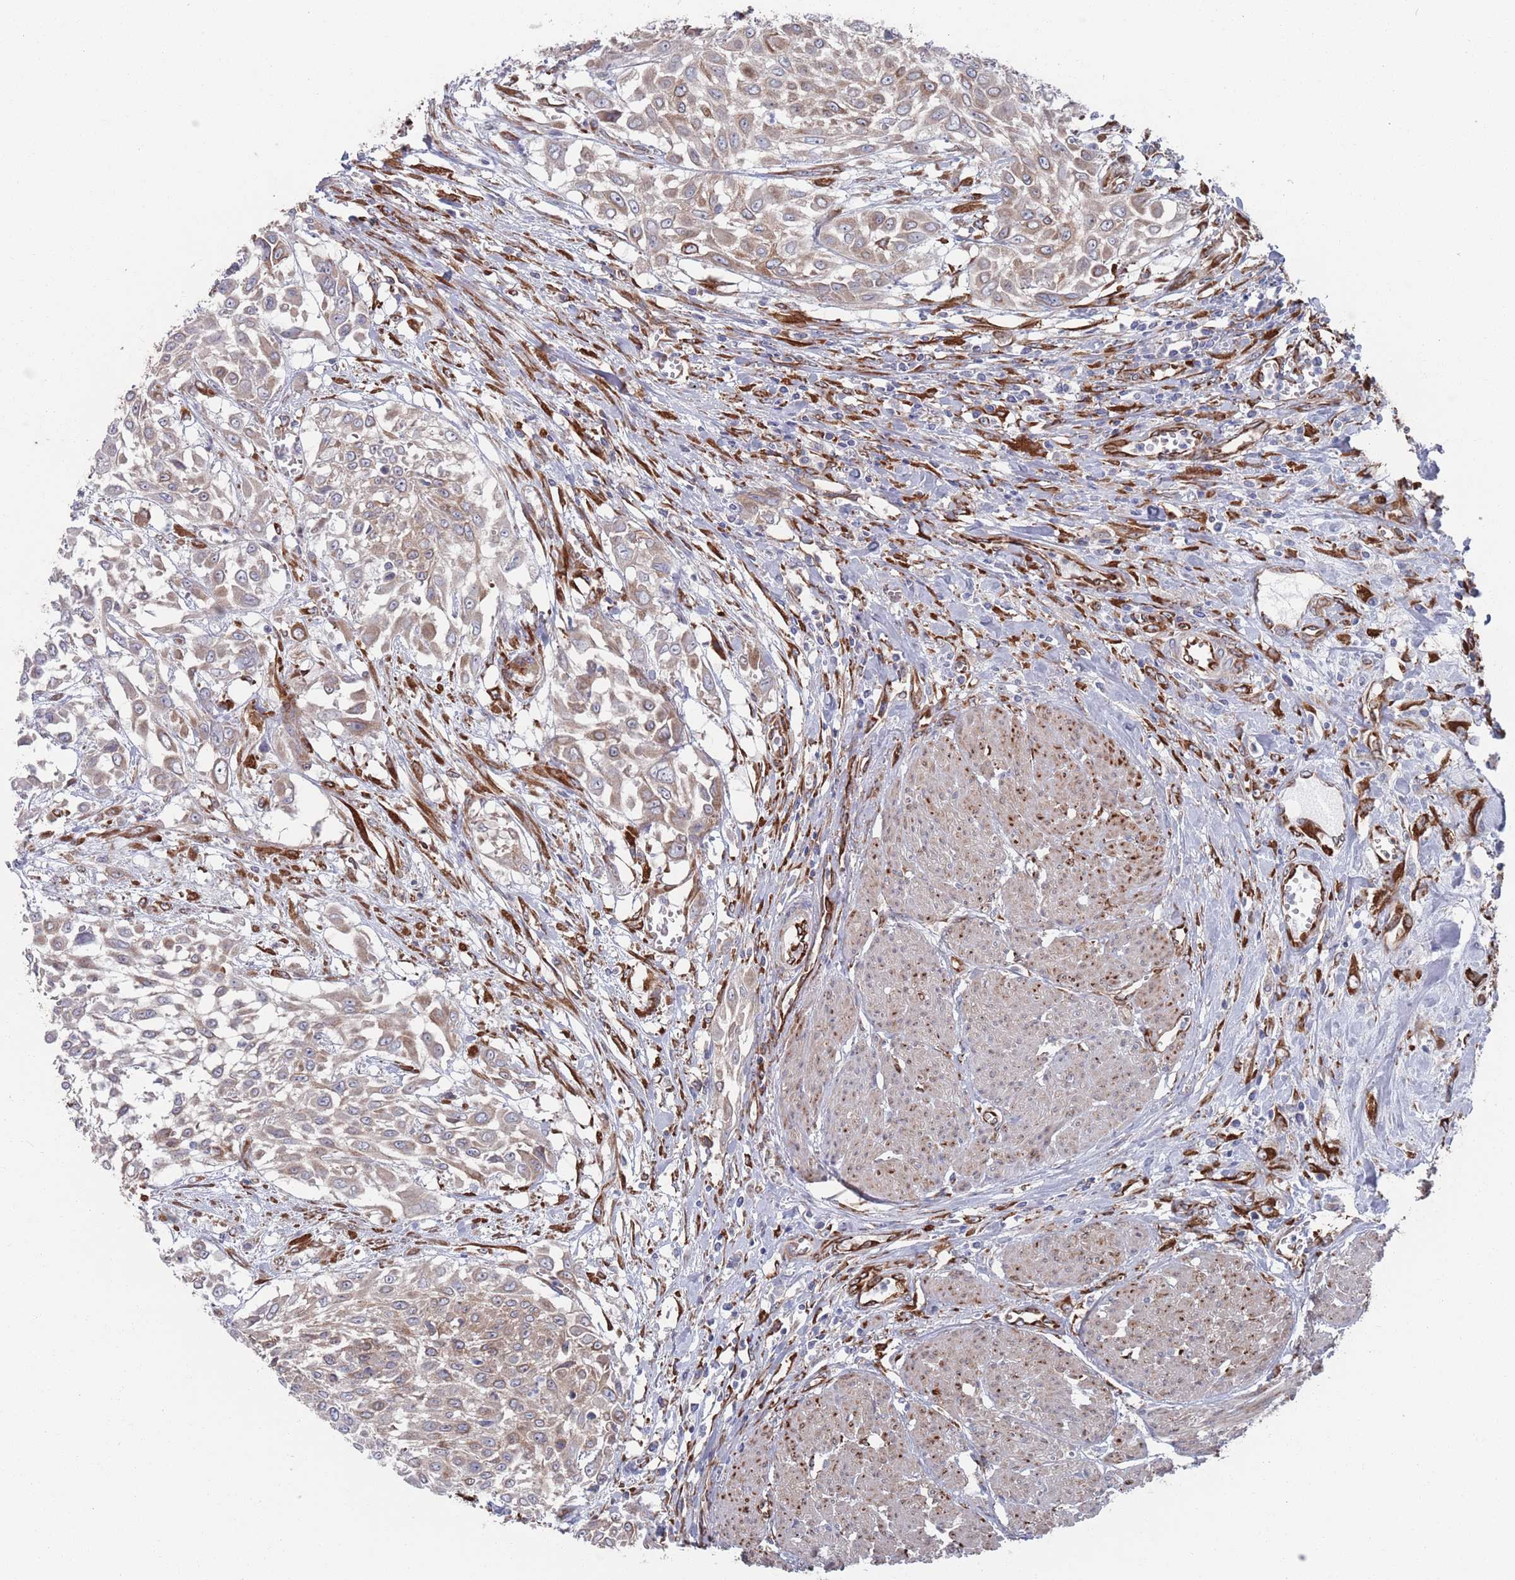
{"staining": {"intensity": "weak", "quantity": "<25%", "location": "cytoplasmic/membranous"}, "tissue": "urothelial cancer", "cell_type": "Tumor cells", "image_type": "cancer", "snomed": [{"axis": "morphology", "description": "Urothelial carcinoma, High grade"}, {"axis": "topography", "description": "Urinary bladder"}], "caption": "There is no significant positivity in tumor cells of urothelial cancer.", "gene": "CCDC106", "patient": {"sex": "male", "age": 57}}